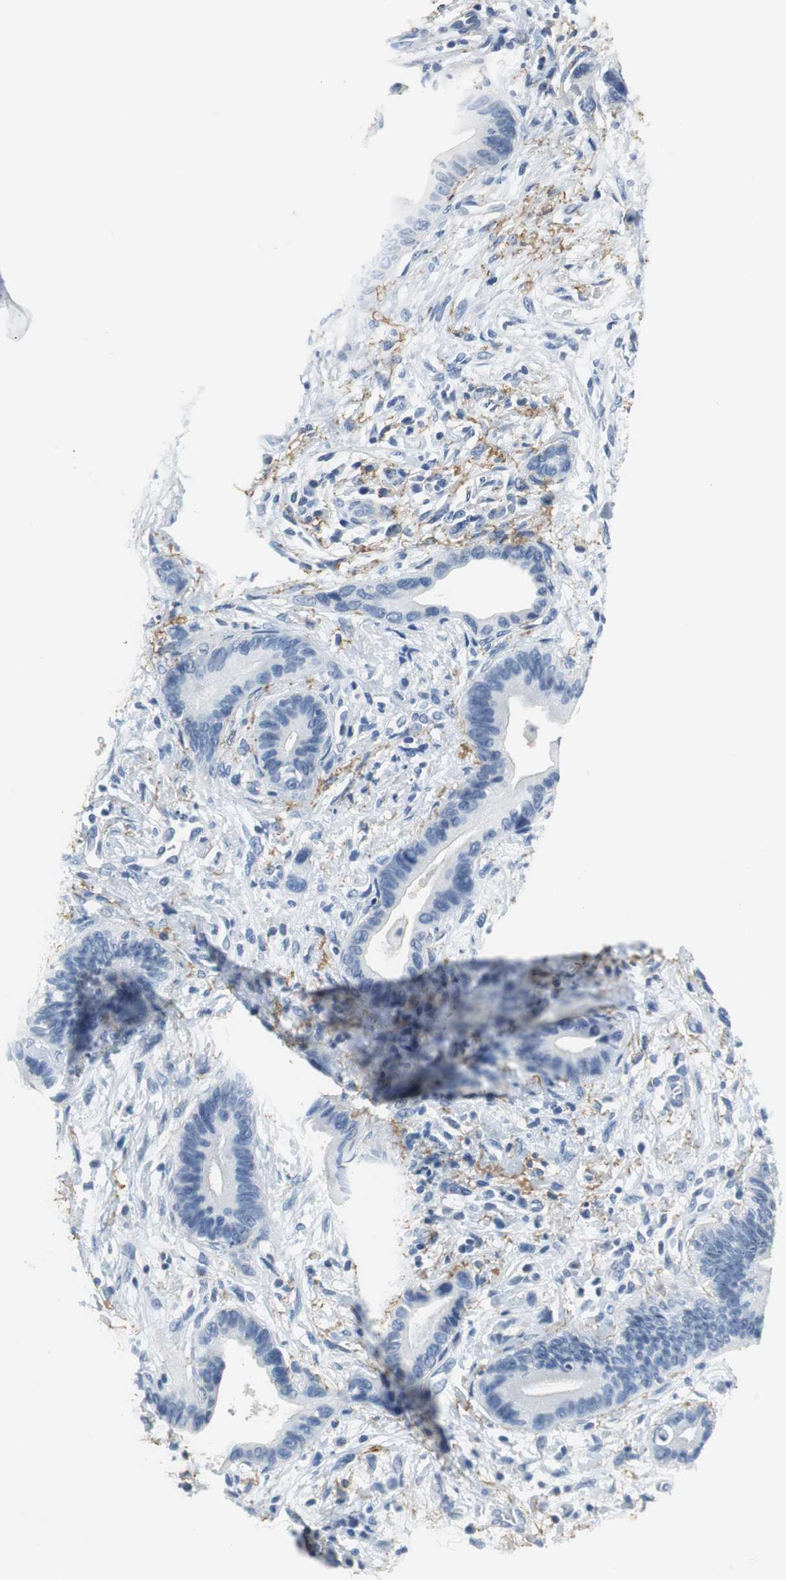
{"staining": {"intensity": "negative", "quantity": "none", "location": "none"}, "tissue": "liver cancer", "cell_type": "Tumor cells", "image_type": "cancer", "snomed": [{"axis": "morphology", "description": "Cholangiocarcinoma"}, {"axis": "topography", "description": "Liver"}], "caption": "This is a histopathology image of immunohistochemistry staining of liver cancer (cholangiocarcinoma), which shows no expression in tumor cells.", "gene": "MUC7", "patient": {"sex": "female", "age": 55}}